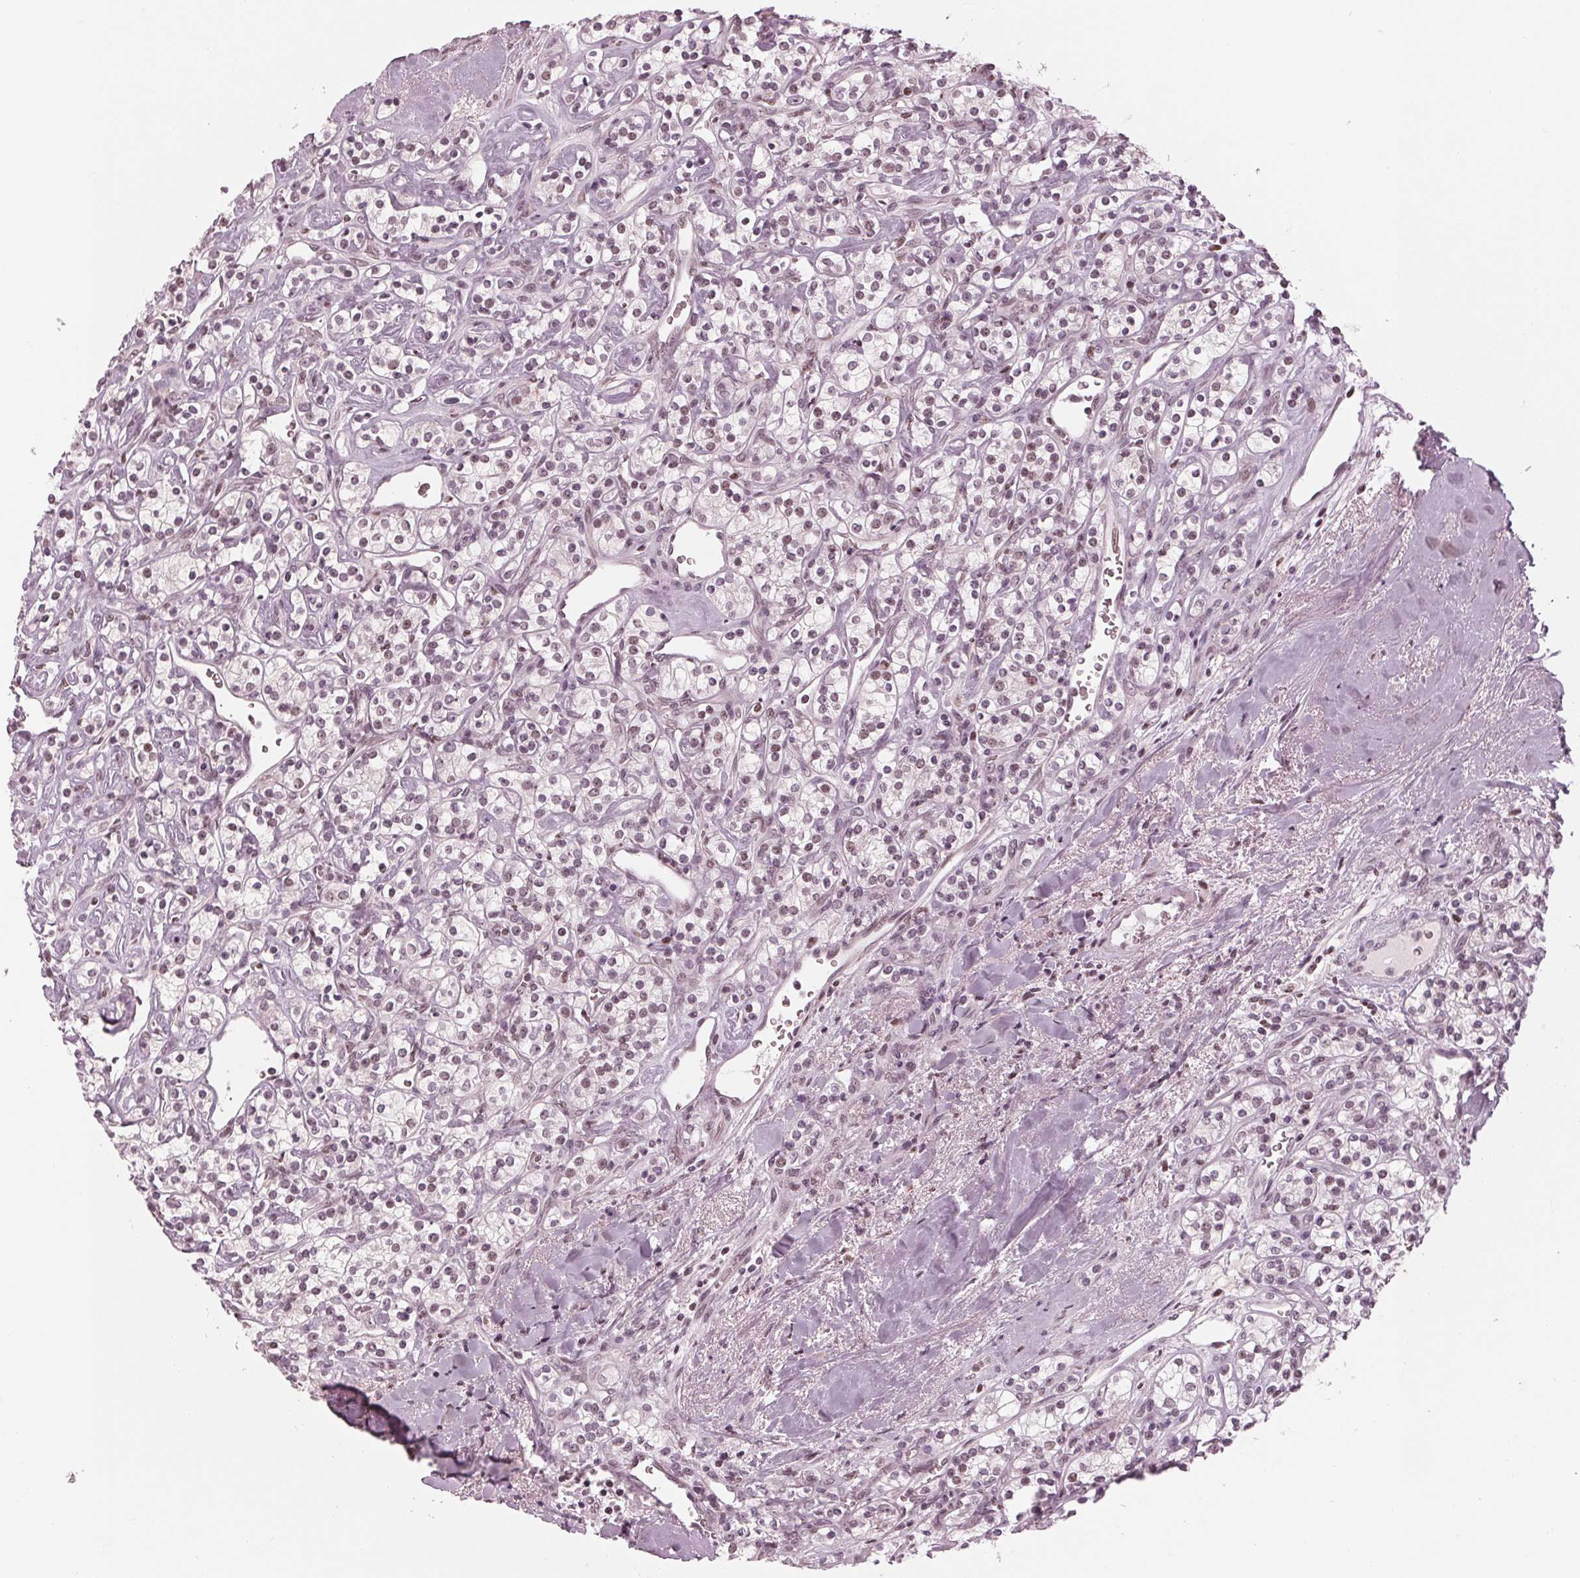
{"staining": {"intensity": "weak", "quantity": "<25%", "location": "nuclear"}, "tissue": "renal cancer", "cell_type": "Tumor cells", "image_type": "cancer", "snomed": [{"axis": "morphology", "description": "Adenocarcinoma, NOS"}, {"axis": "topography", "description": "Kidney"}], "caption": "IHC of human renal cancer shows no staining in tumor cells.", "gene": "DNMT3L", "patient": {"sex": "male", "age": 77}}